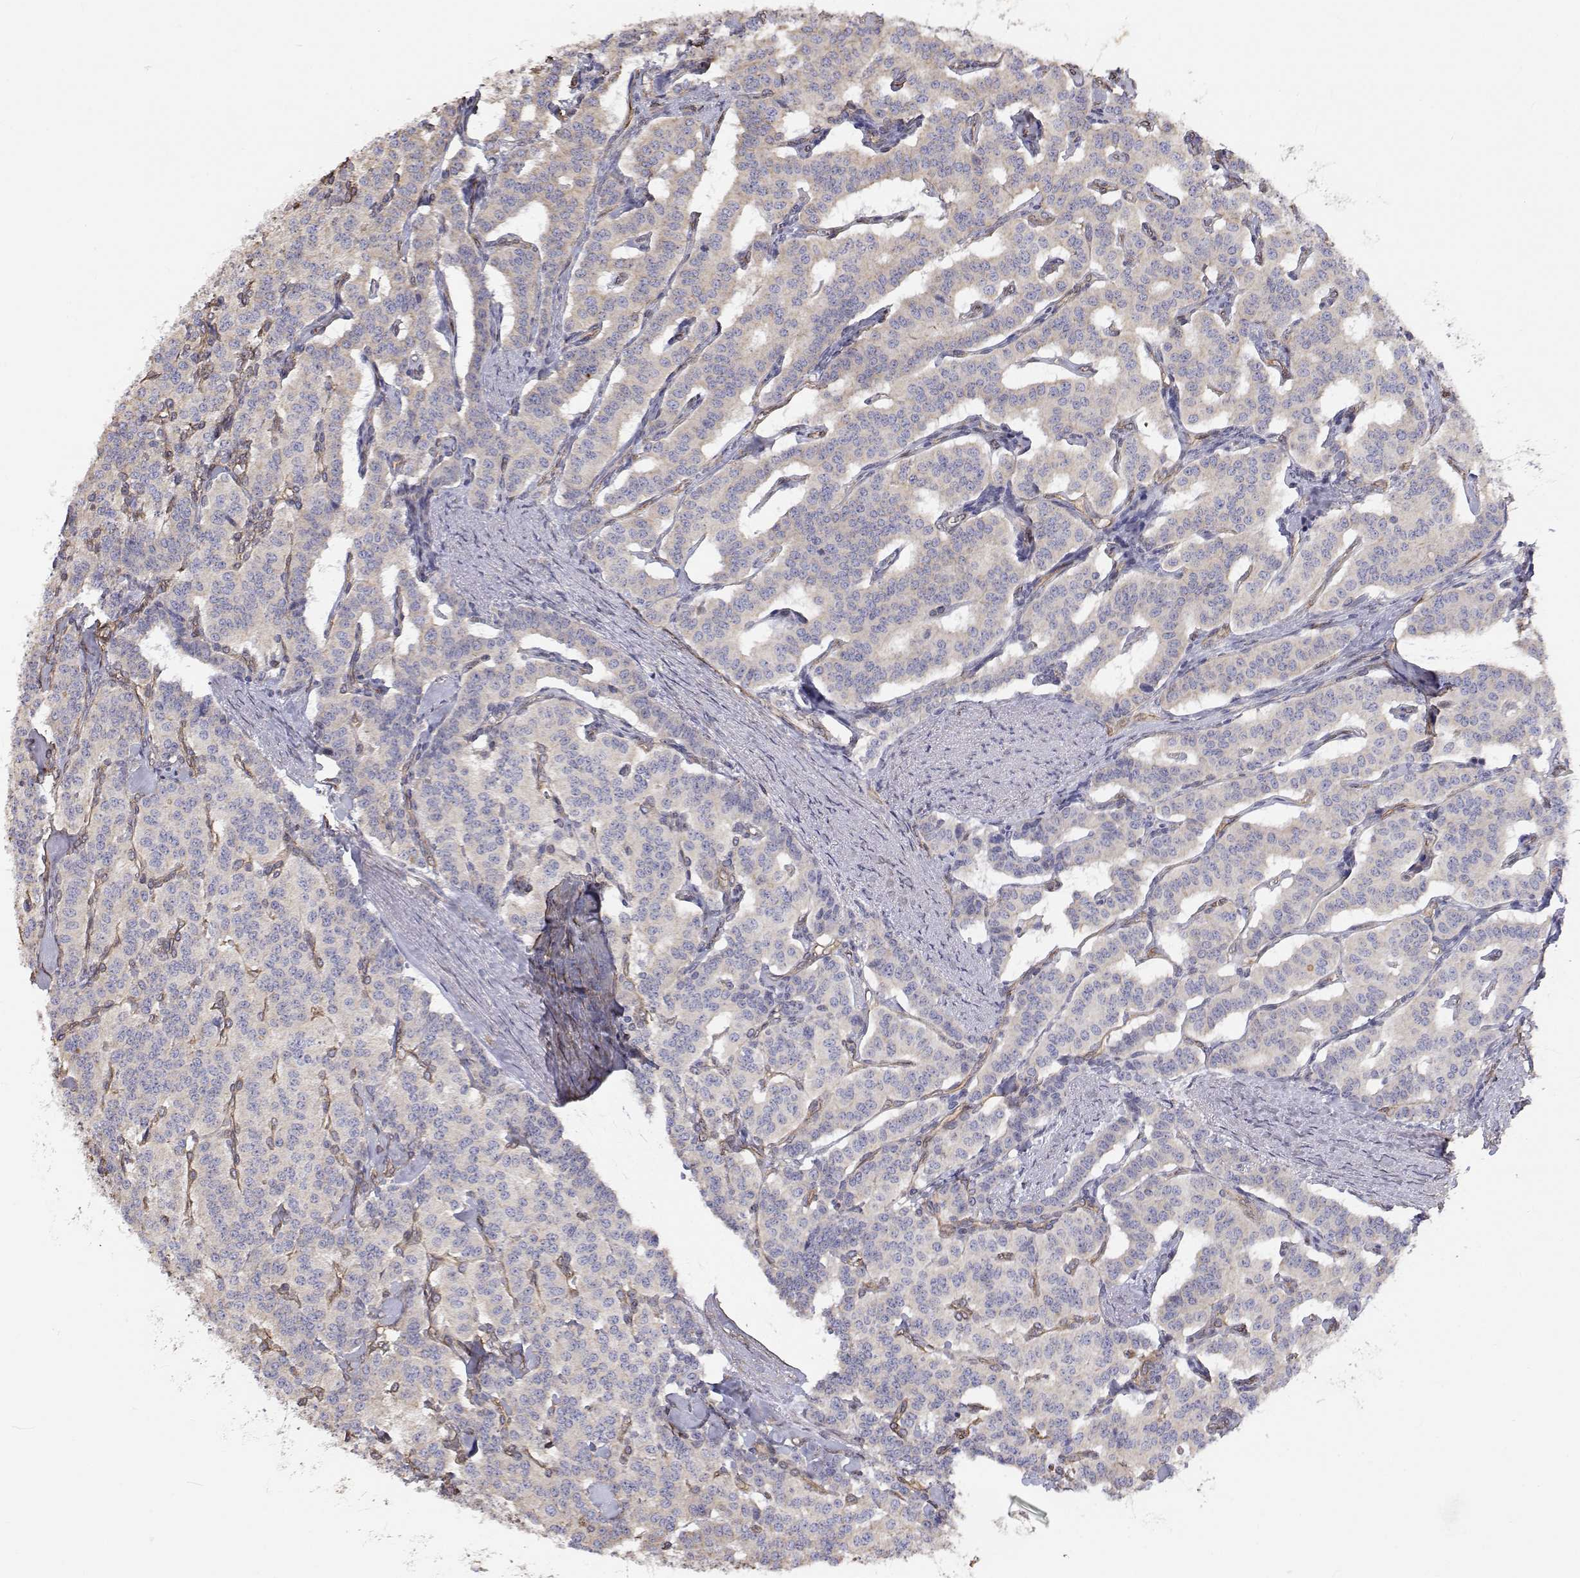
{"staining": {"intensity": "negative", "quantity": "none", "location": "none"}, "tissue": "carcinoid", "cell_type": "Tumor cells", "image_type": "cancer", "snomed": [{"axis": "morphology", "description": "Carcinoid, malignant, NOS"}, {"axis": "topography", "description": "Lung"}], "caption": "This micrograph is of carcinoid stained with immunohistochemistry (IHC) to label a protein in brown with the nuclei are counter-stained blue. There is no positivity in tumor cells. (DAB (3,3'-diaminobenzidine) IHC with hematoxylin counter stain).", "gene": "GSDMA", "patient": {"sex": "female", "age": 46}}